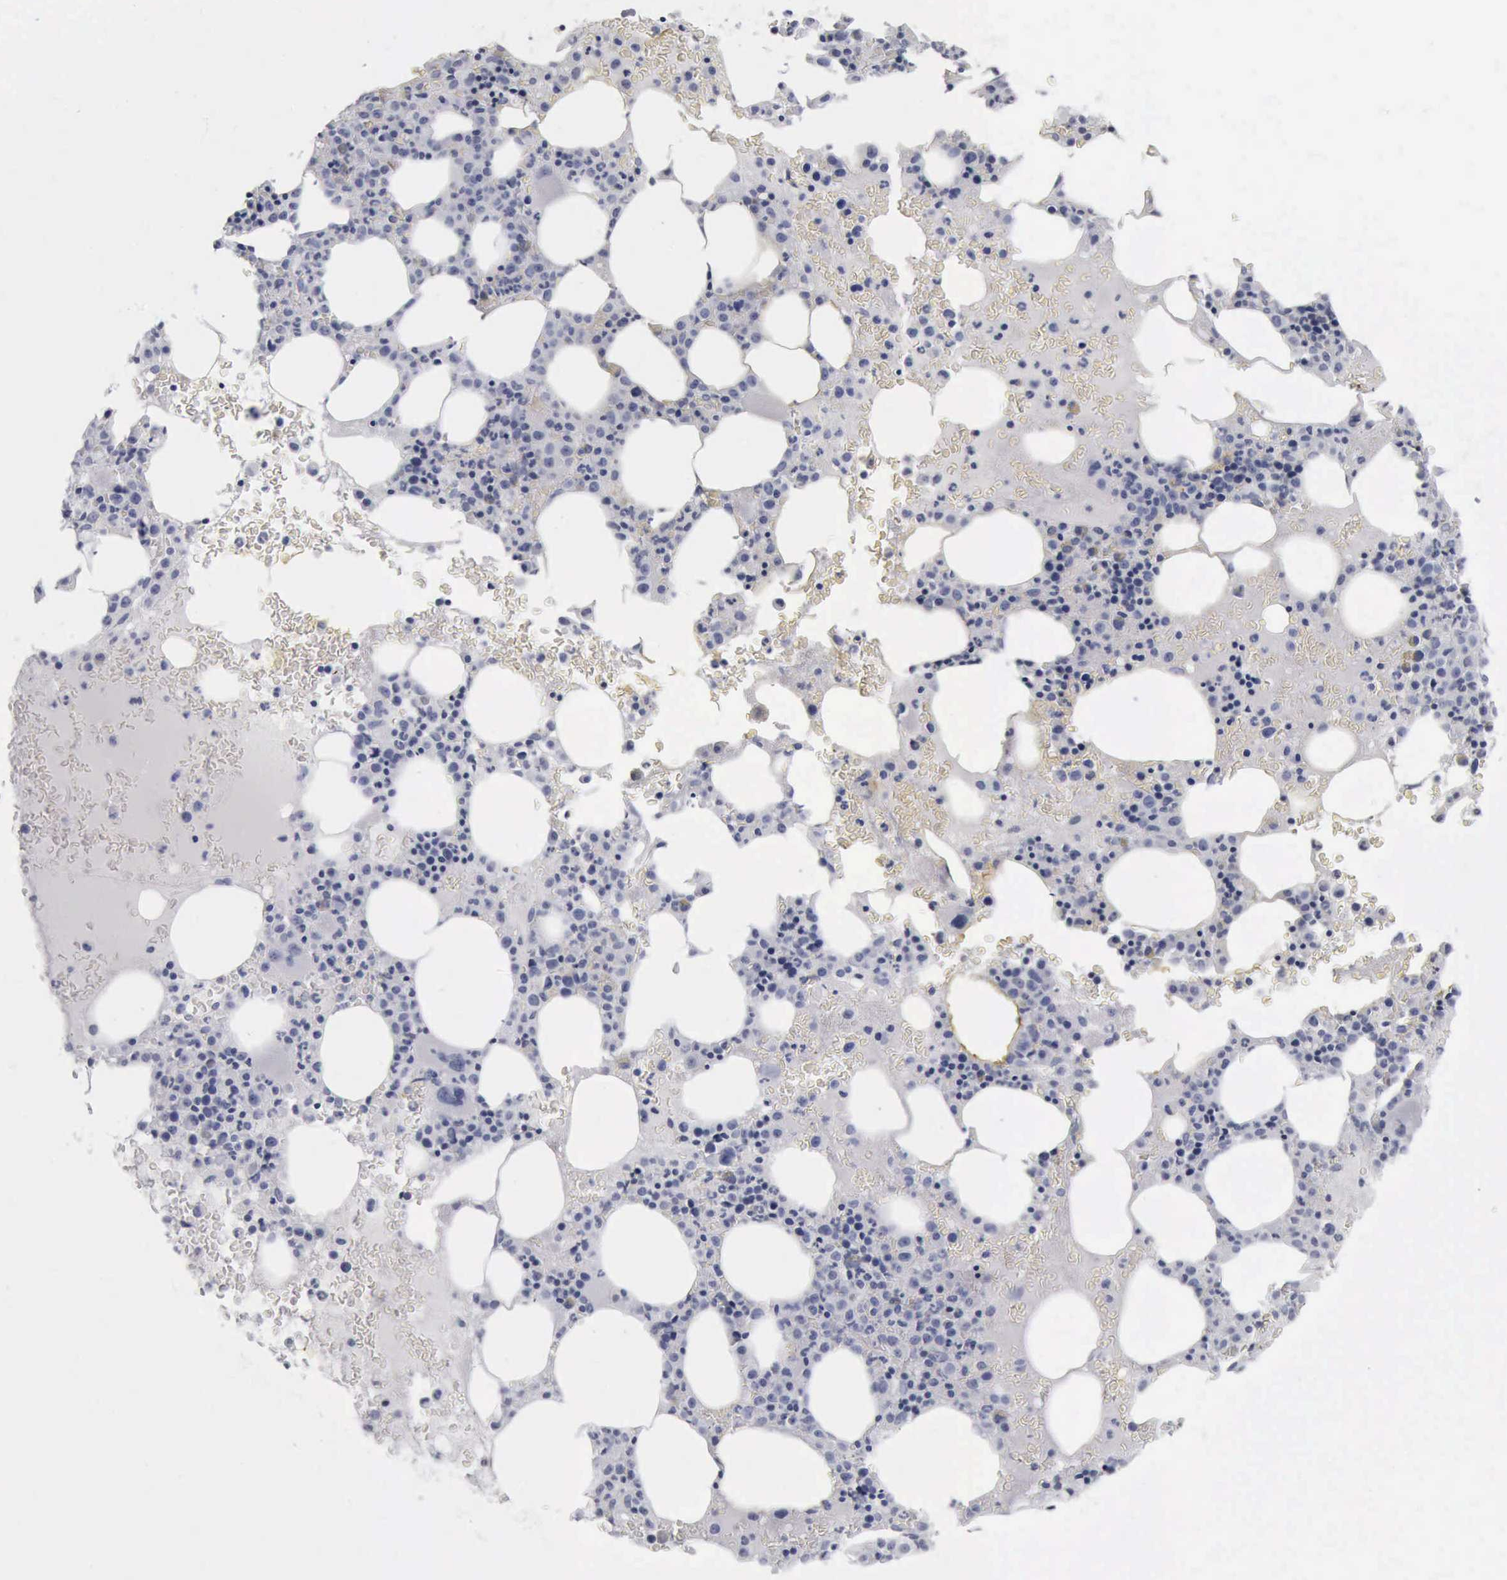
{"staining": {"intensity": "negative", "quantity": "none", "location": "none"}, "tissue": "bone marrow", "cell_type": "Hematopoietic cells", "image_type": "normal", "snomed": [{"axis": "morphology", "description": "Normal tissue, NOS"}, {"axis": "topography", "description": "Bone marrow"}], "caption": "This histopathology image is of unremarkable bone marrow stained with immunohistochemistry (IHC) to label a protein in brown with the nuclei are counter-stained blue. There is no staining in hematopoietic cells. (DAB (3,3'-diaminobenzidine) immunohistochemistry (IHC), high magnification).", "gene": "CALD1", "patient": {"sex": "female", "age": 88}}